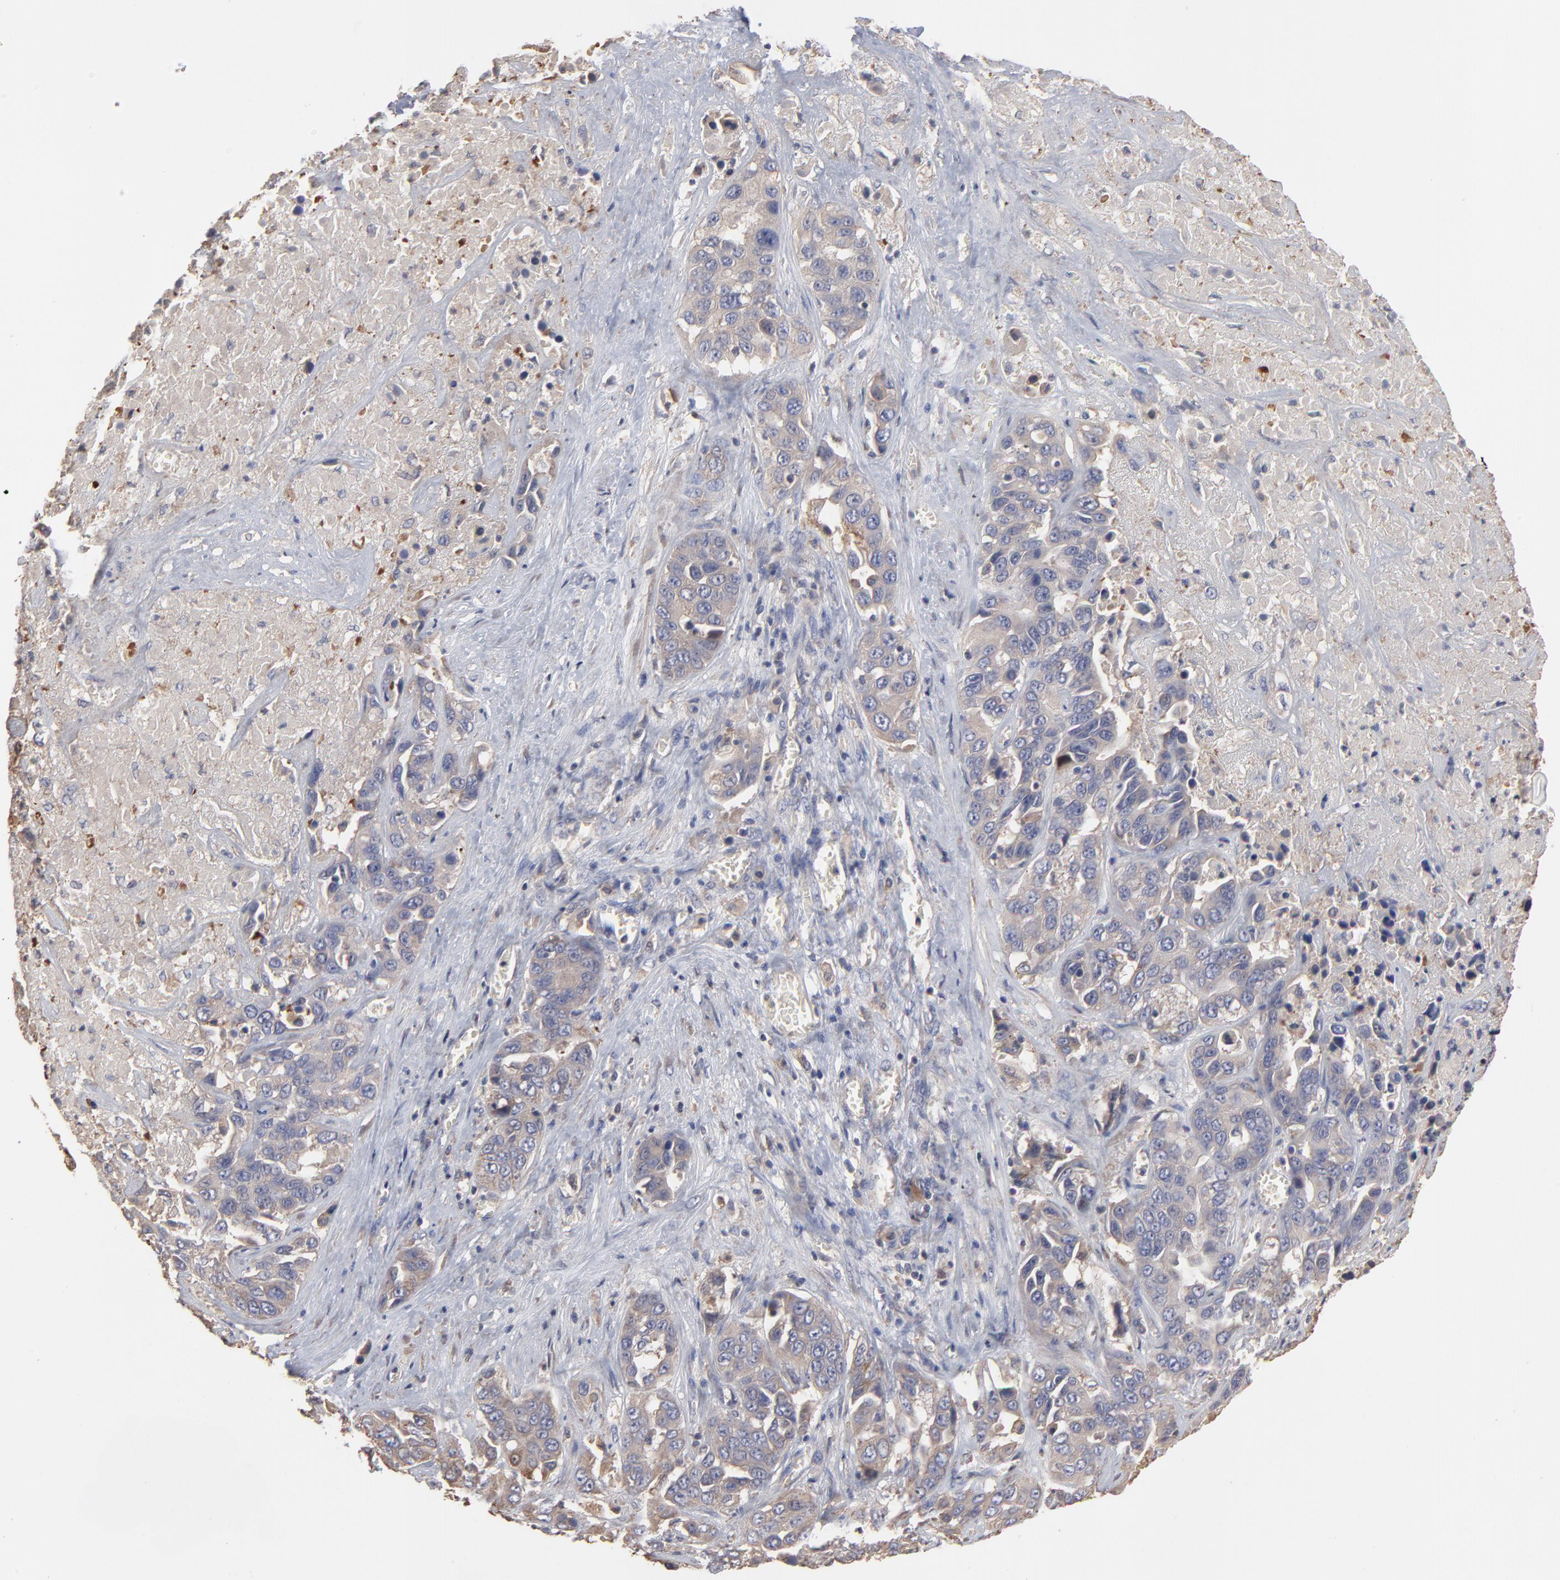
{"staining": {"intensity": "moderate", "quantity": ">75%", "location": "cytoplasmic/membranous"}, "tissue": "liver cancer", "cell_type": "Tumor cells", "image_type": "cancer", "snomed": [{"axis": "morphology", "description": "Cholangiocarcinoma"}, {"axis": "topography", "description": "Liver"}], "caption": "Protein analysis of liver cholangiocarcinoma tissue demonstrates moderate cytoplasmic/membranous positivity in approximately >75% of tumor cells.", "gene": "TANGO2", "patient": {"sex": "female", "age": 52}}